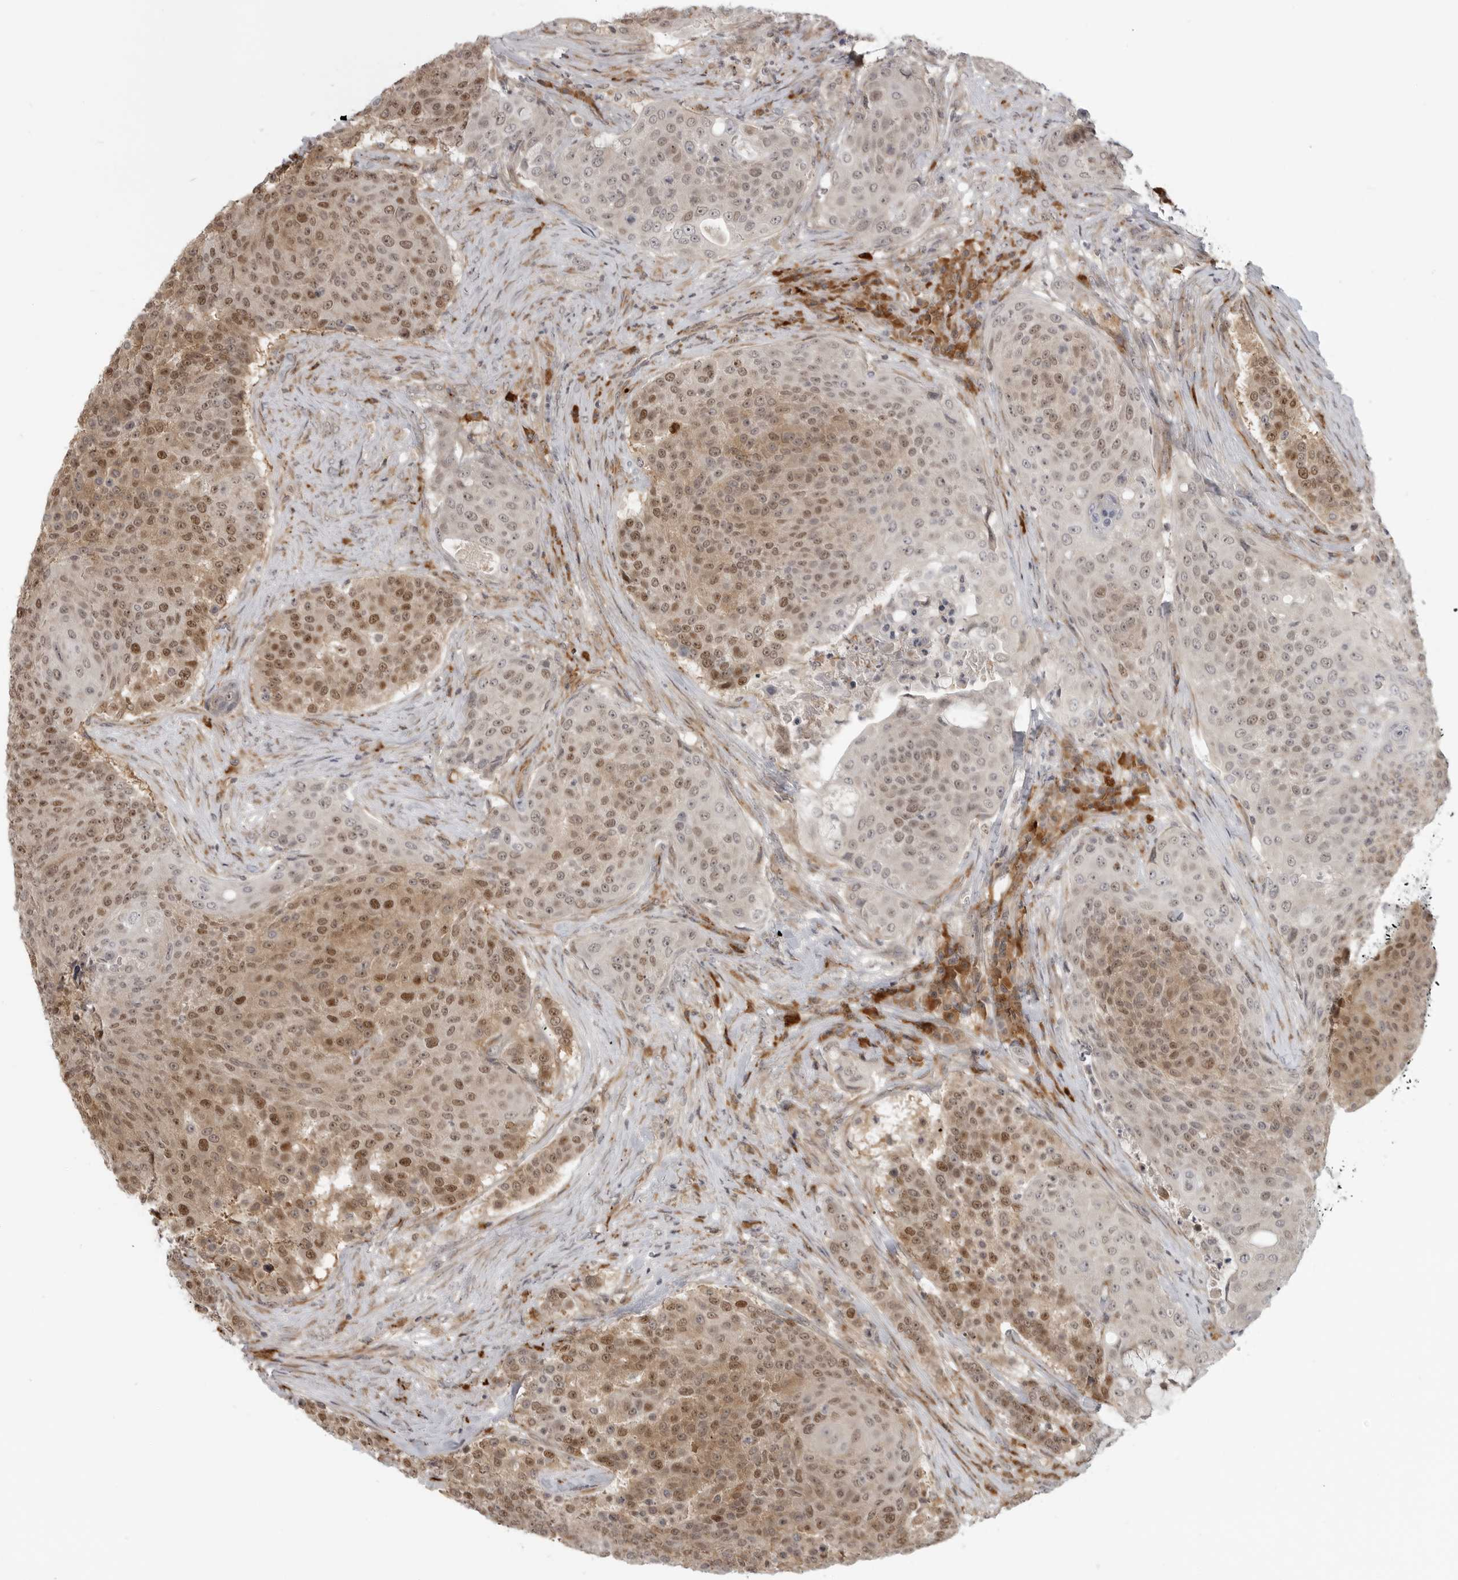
{"staining": {"intensity": "moderate", "quantity": ">75%", "location": "cytoplasmic/membranous,nuclear"}, "tissue": "urothelial cancer", "cell_type": "Tumor cells", "image_type": "cancer", "snomed": [{"axis": "morphology", "description": "Urothelial carcinoma, High grade"}, {"axis": "topography", "description": "Urinary bladder"}], "caption": "Urothelial cancer stained with a protein marker exhibits moderate staining in tumor cells.", "gene": "CEP295NL", "patient": {"sex": "female", "age": 63}}